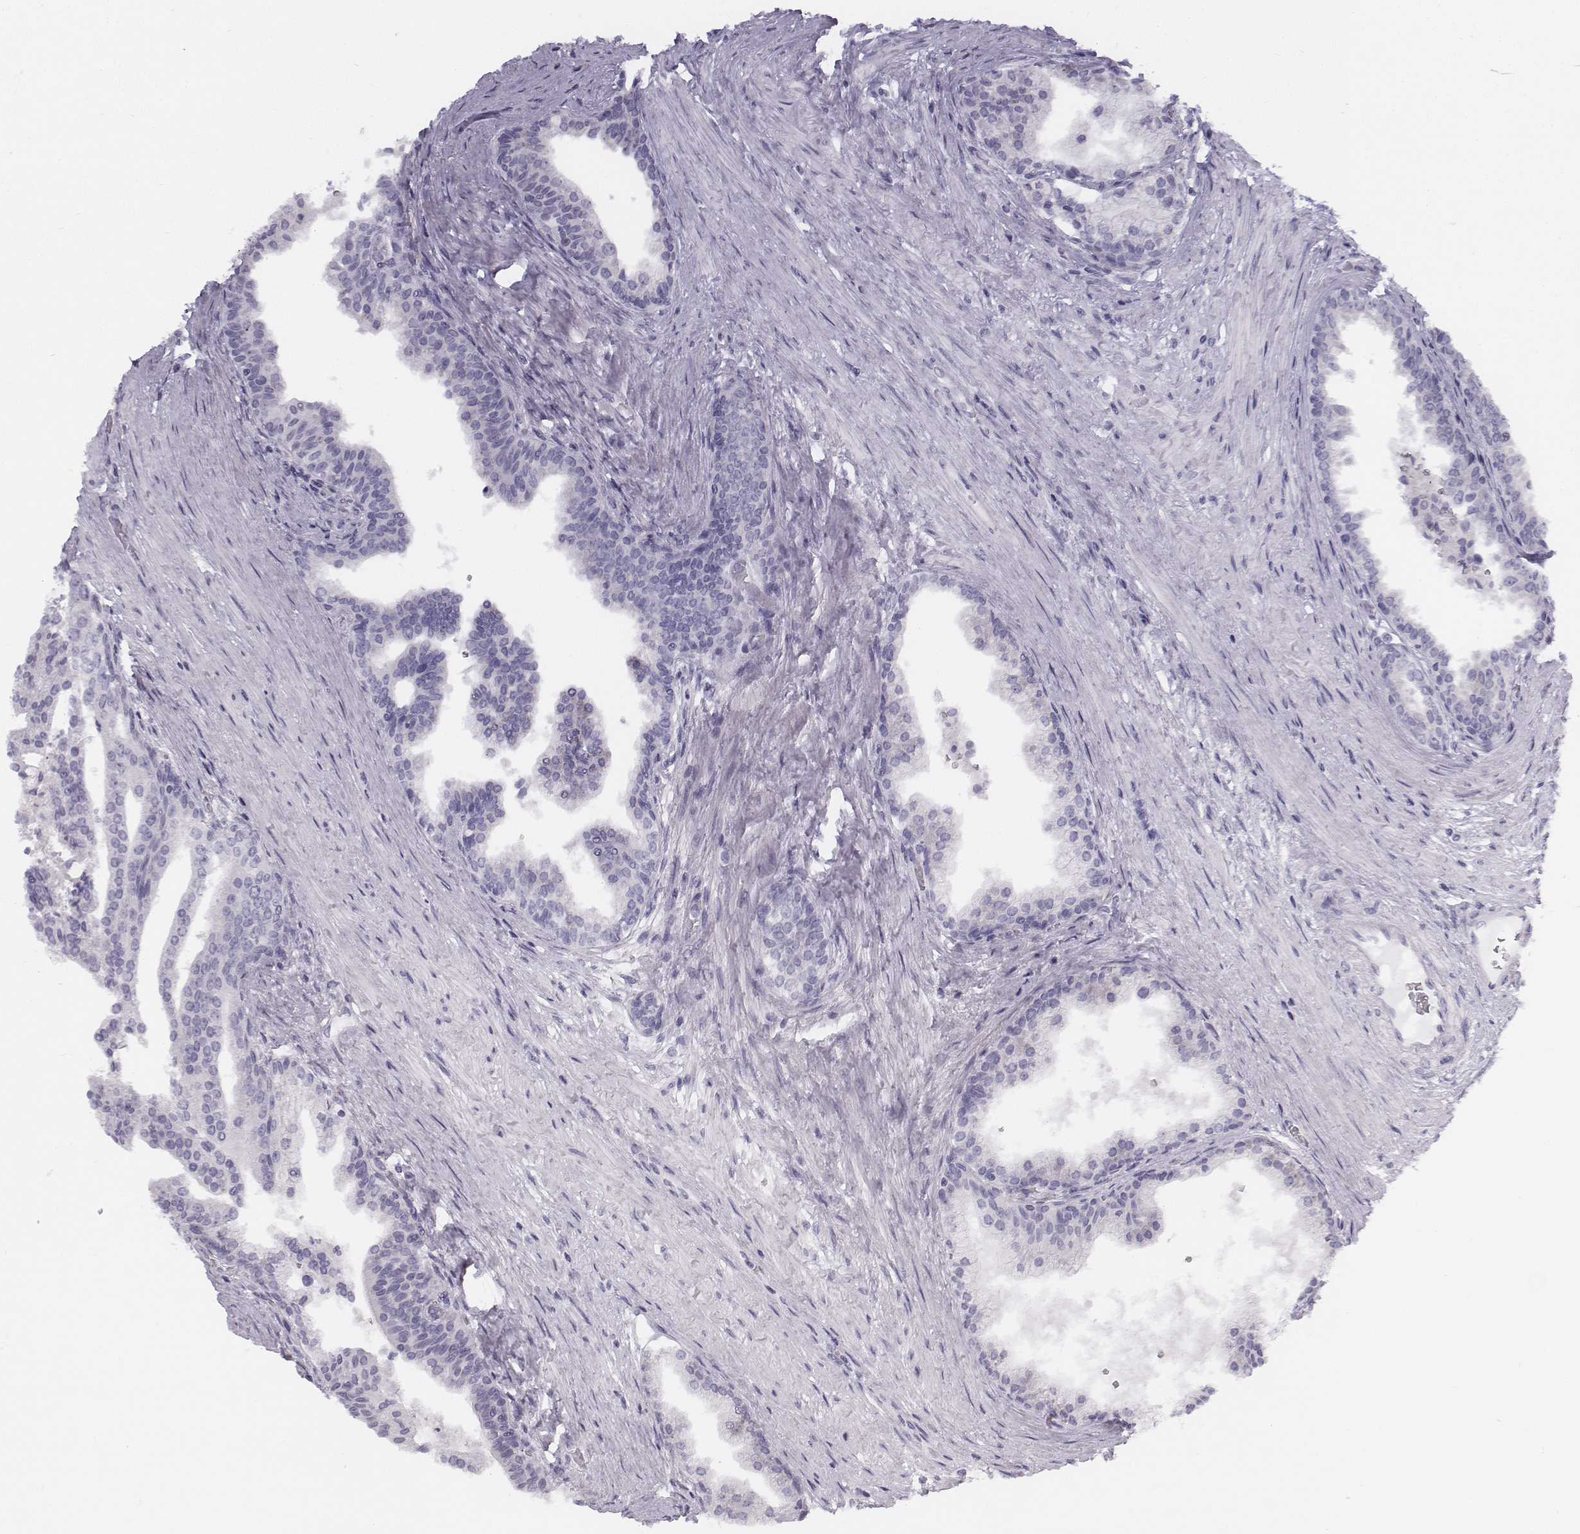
{"staining": {"intensity": "negative", "quantity": "none", "location": "none"}, "tissue": "prostate cancer", "cell_type": "Tumor cells", "image_type": "cancer", "snomed": [{"axis": "morphology", "description": "Adenocarcinoma, NOS"}, {"axis": "topography", "description": "Prostate and seminal vesicle, NOS"}, {"axis": "topography", "description": "Prostate"}], "caption": "There is no significant staining in tumor cells of prostate adenocarcinoma. (Brightfield microscopy of DAB (3,3'-diaminobenzidine) IHC at high magnification).", "gene": "PENK", "patient": {"sex": "male", "age": 44}}